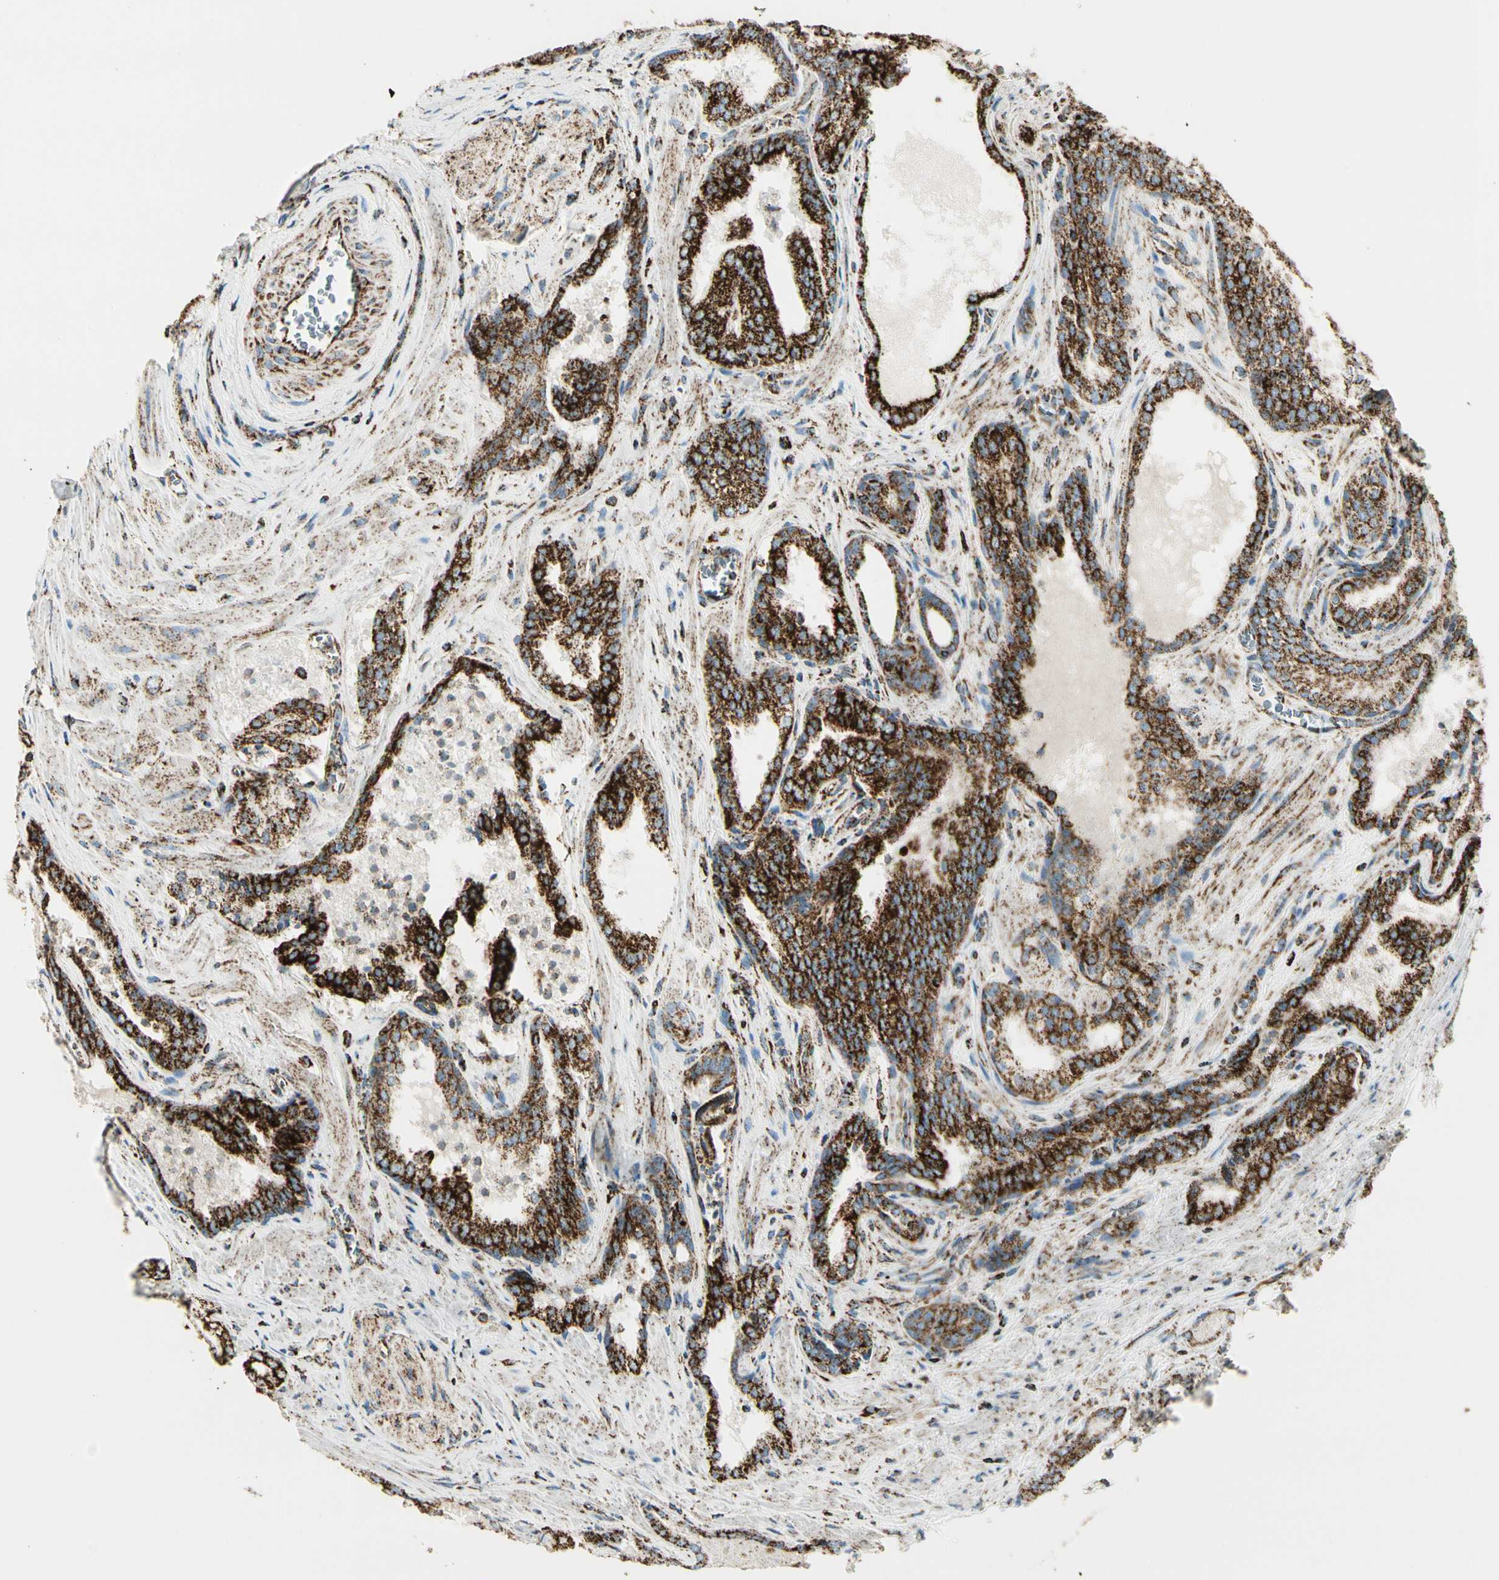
{"staining": {"intensity": "strong", "quantity": ">75%", "location": "cytoplasmic/membranous"}, "tissue": "prostate cancer", "cell_type": "Tumor cells", "image_type": "cancer", "snomed": [{"axis": "morphology", "description": "Adenocarcinoma, Low grade"}, {"axis": "topography", "description": "Prostate"}], "caption": "Low-grade adenocarcinoma (prostate) was stained to show a protein in brown. There is high levels of strong cytoplasmic/membranous positivity in about >75% of tumor cells.", "gene": "ME2", "patient": {"sex": "male", "age": 60}}